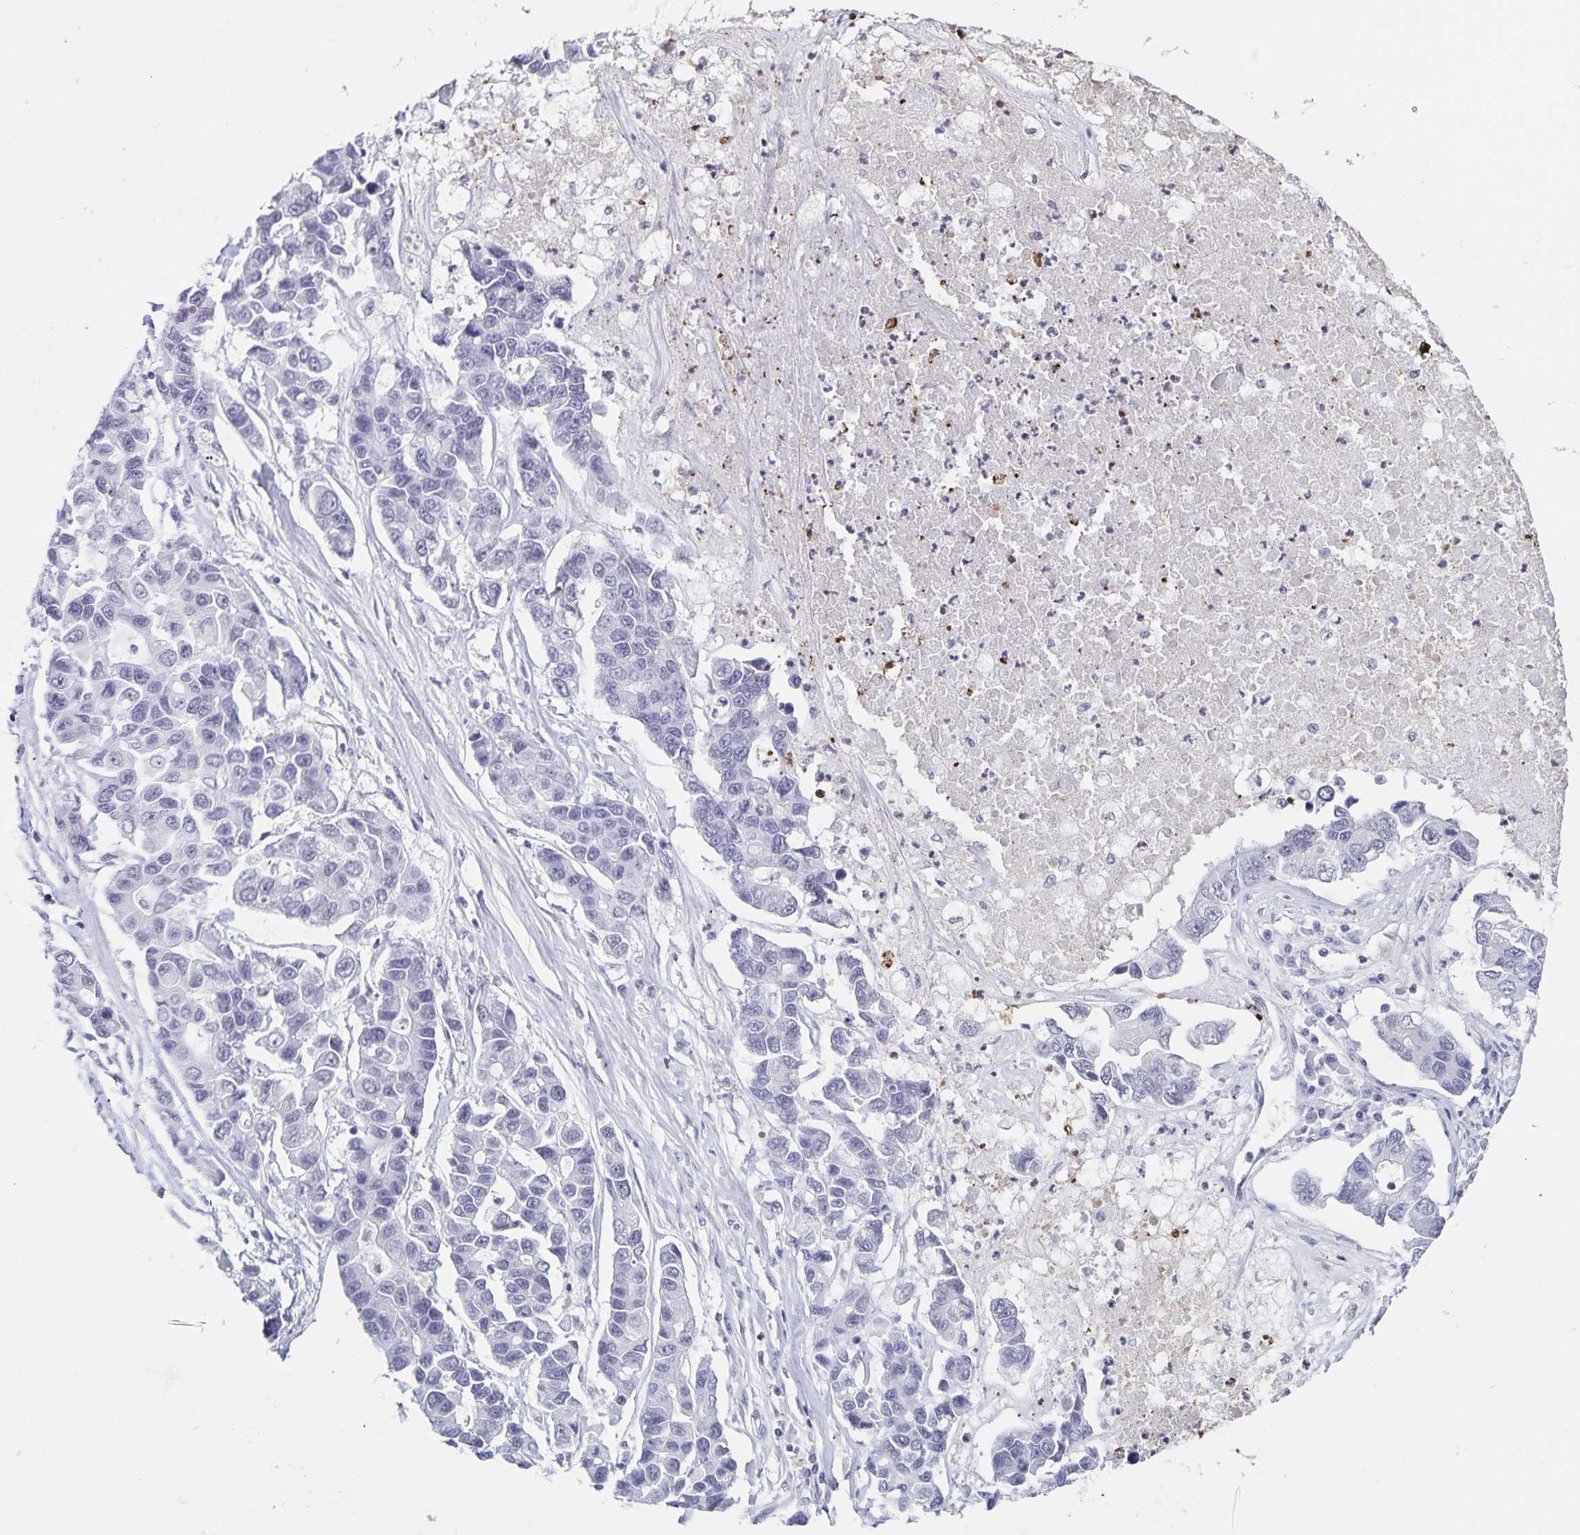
{"staining": {"intensity": "negative", "quantity": "none", "location": "none"}, "tissue": "lung cancer", "cell_type": "Tumor cells", "image_type": "cancer", "snomed": [{"axis": "morphology", "description": "Adenocarcinoma, NOS"}, {"axis": "topography", "description": "Bronchus"}, {"axis": "topography", "description": "Lung"}], "caption": "Micrograph shows no protein staining in tumor cells of lung adenocarcinoma tissue.", "gene": "LCE6A", "patient": {"sex": "female", "age": 51}}